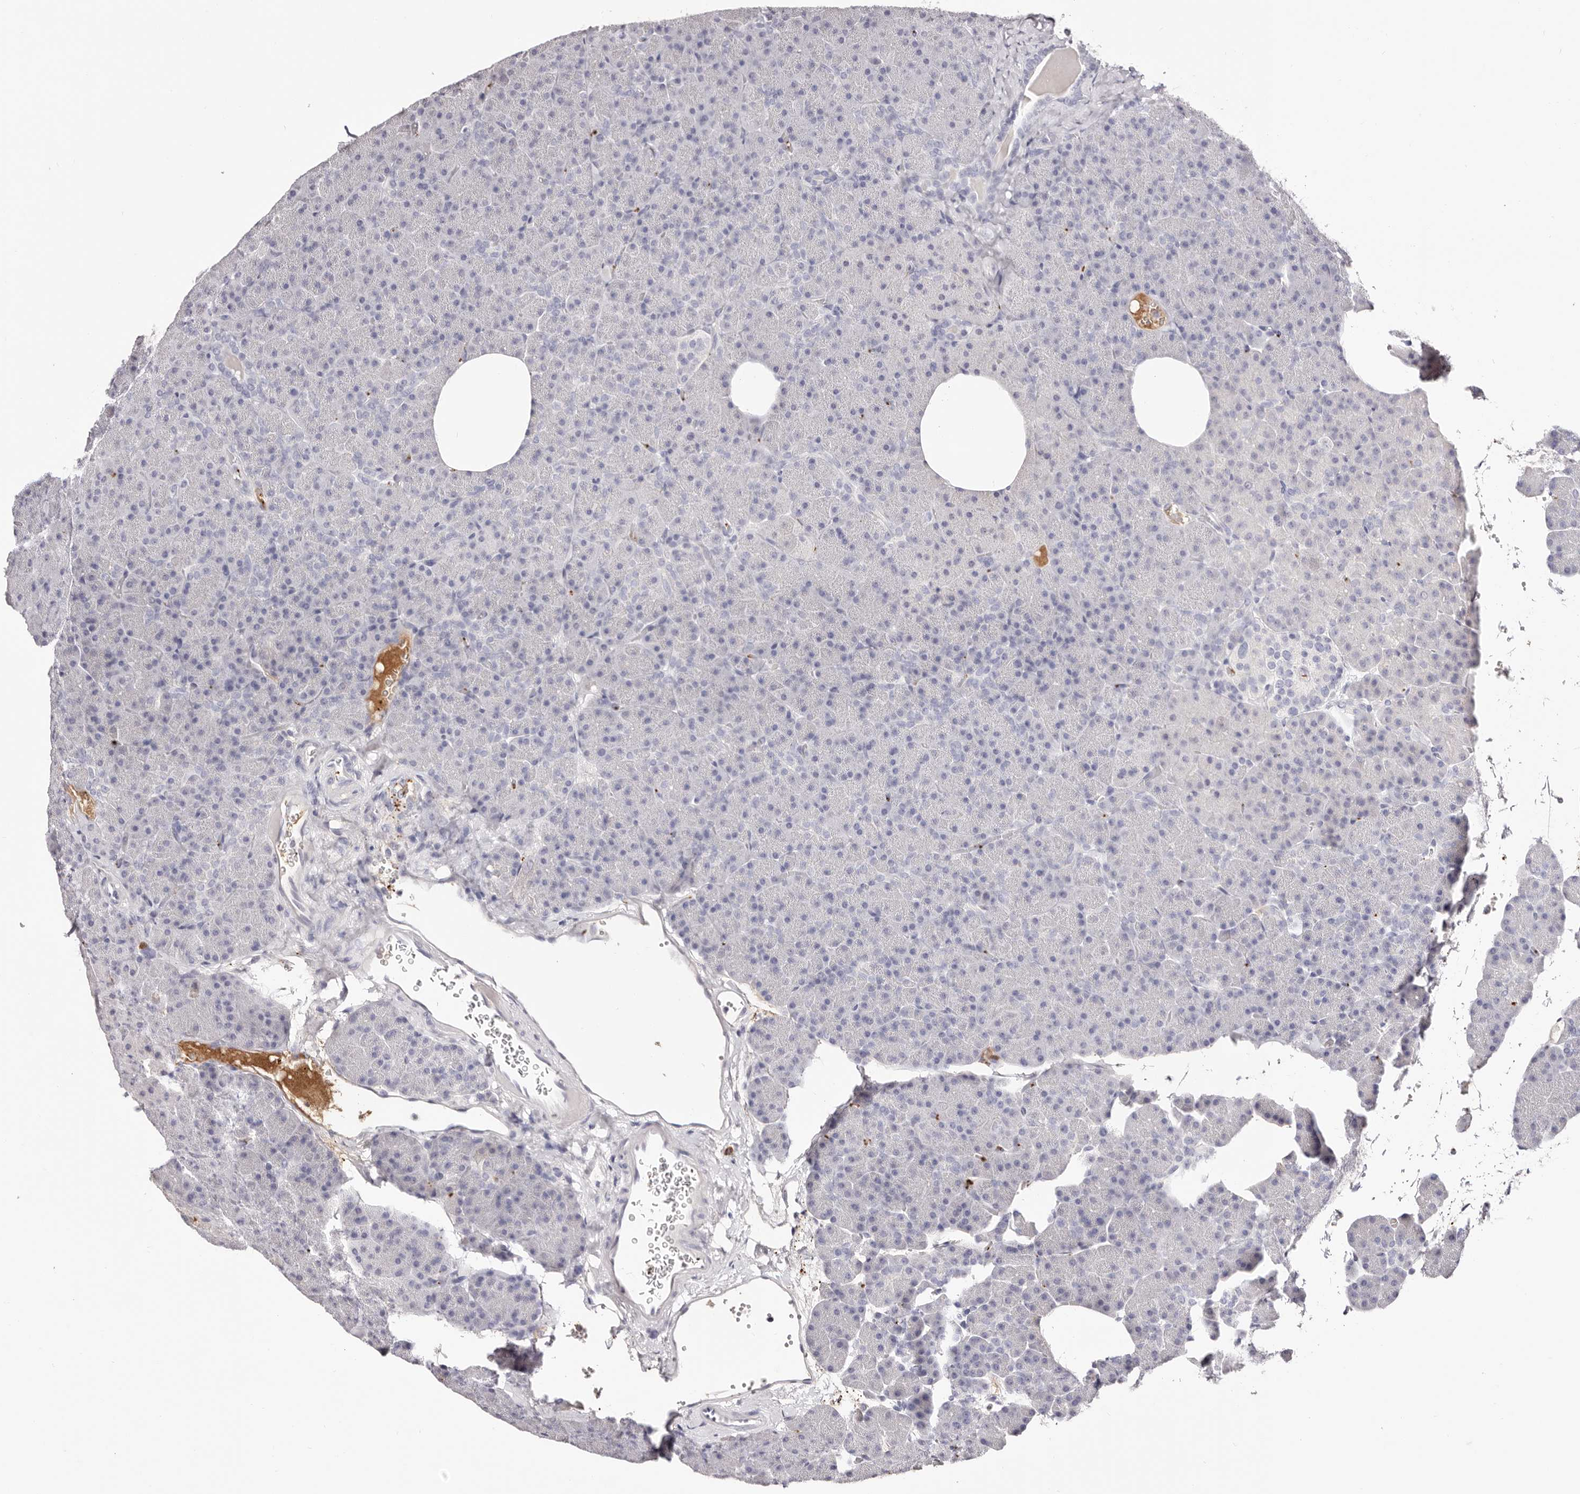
{"staining": {"intensity": "negative", "quantity": "none", "location": "none"}, "tissue": "pancreas", "cell_type": "Exocrine glandular cells", "image_type": "normal", "snomed": [{"axis": "morphology", "description": "Normal tissue, NOS"}, {"axis": "morphology", "description": "Carcinoid, malignant, NOS"}, {"axis": "topography", "description": "Pancreas"}], "caption": "This is a histopathology image of immunohistochemistry (IHC) staining of benign pancreas, which shows no expression in exocrine glandular cells. (Stains: DAB (3,3'-diaminobenzidine) IHC with hematoxylin counter stain, Microscopy: brightfield microscopy at high magnification).", "gene": "PF4", "patient": {"sex": "female", "age": 35}}